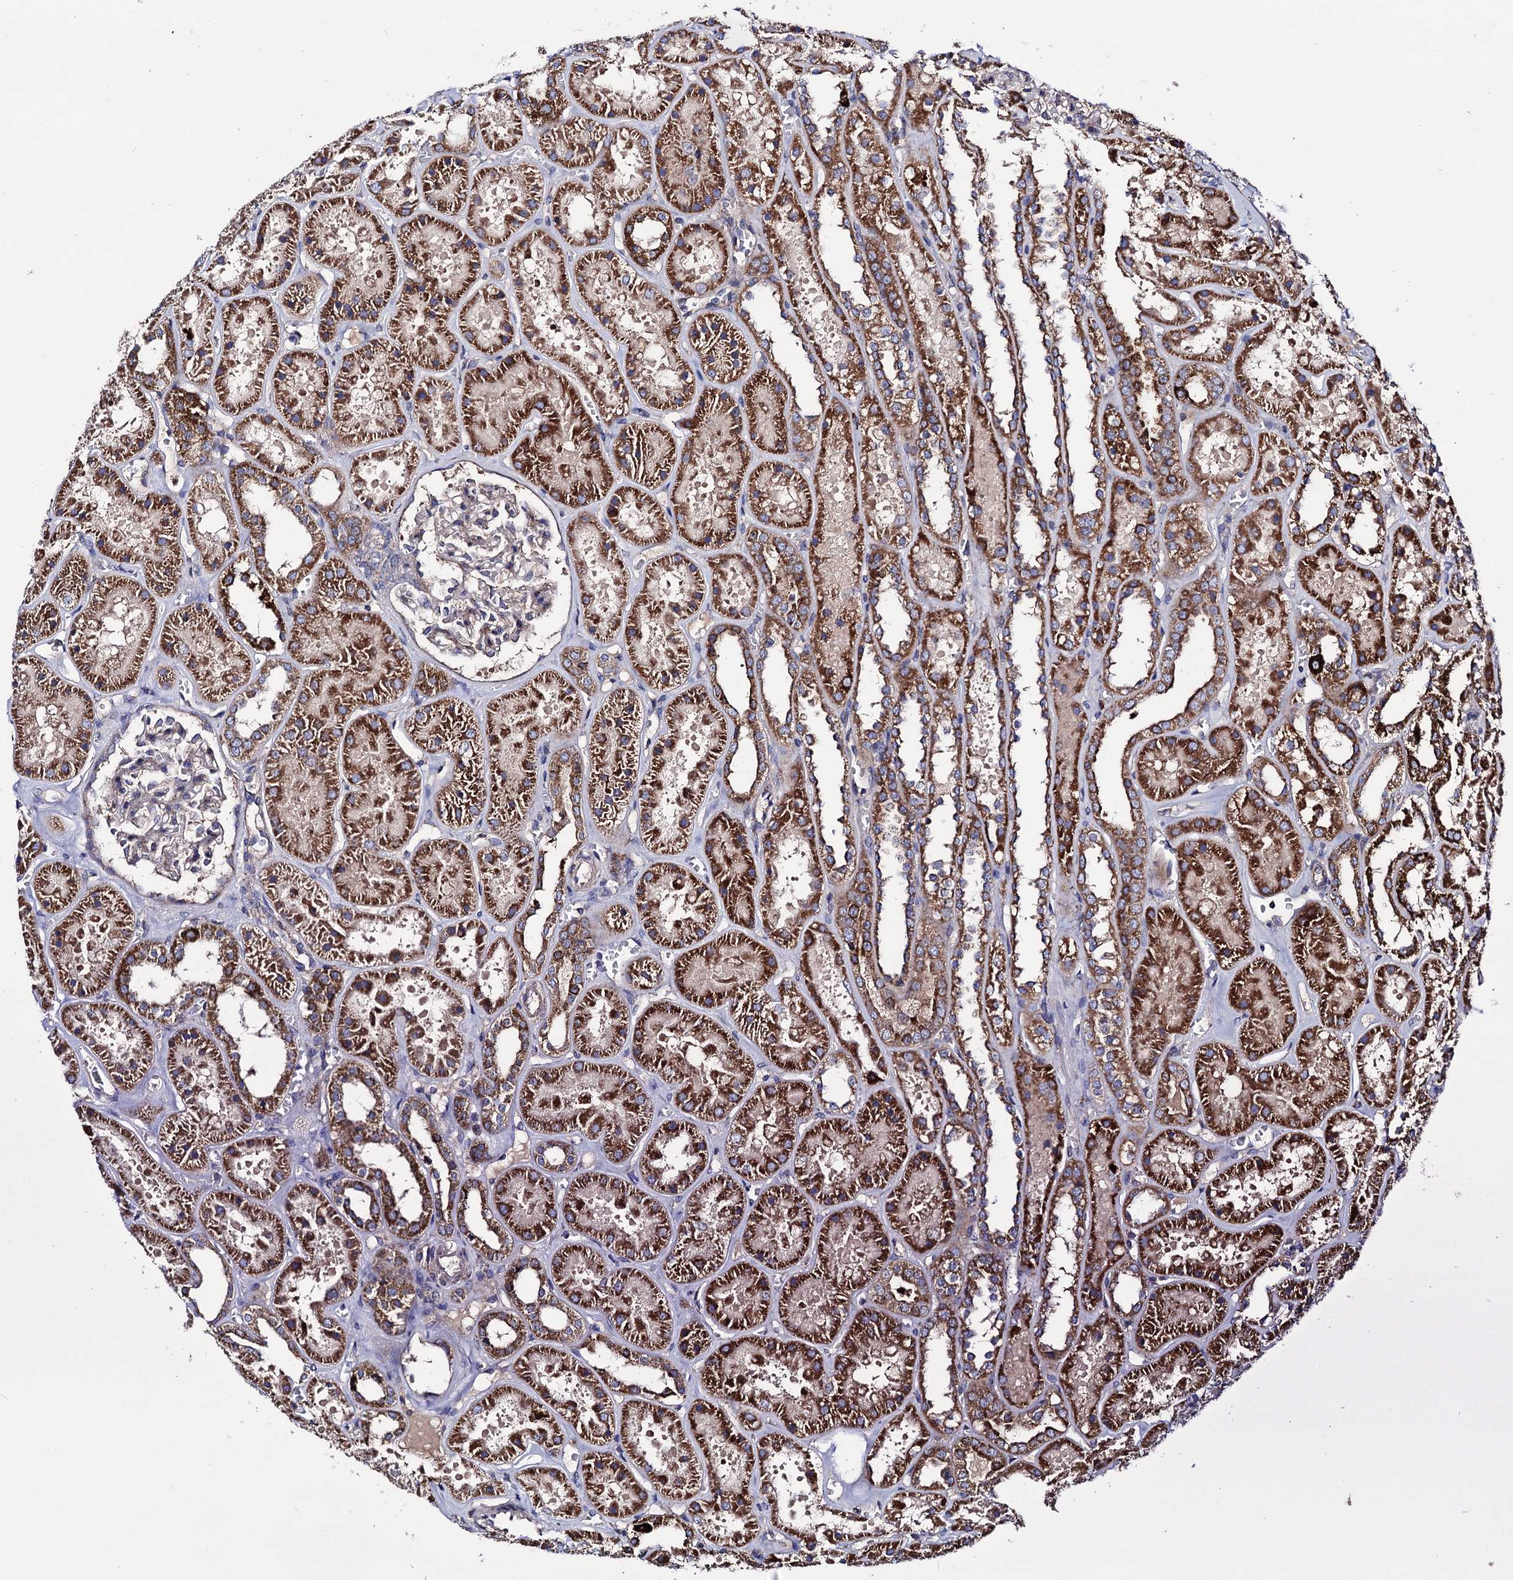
{"staining": {"intensity": "negative", "quantity": "none", "location": "none"}, "tissue": "kidney", "cell_type": "Cells in glomeruli", "image_type": "normal", "snomed": [{"axis": "morphology", "description": "Normal tissue, NOS"}, {"axis": "topography", "description": "Kidney"}], "caption": "DAB immunohistochemical staining of benign human kidney demonstrates no significant staining in cells in glomeruli.", "gene": "IQCH", "patient": {"sex": "female", "age": 41}}